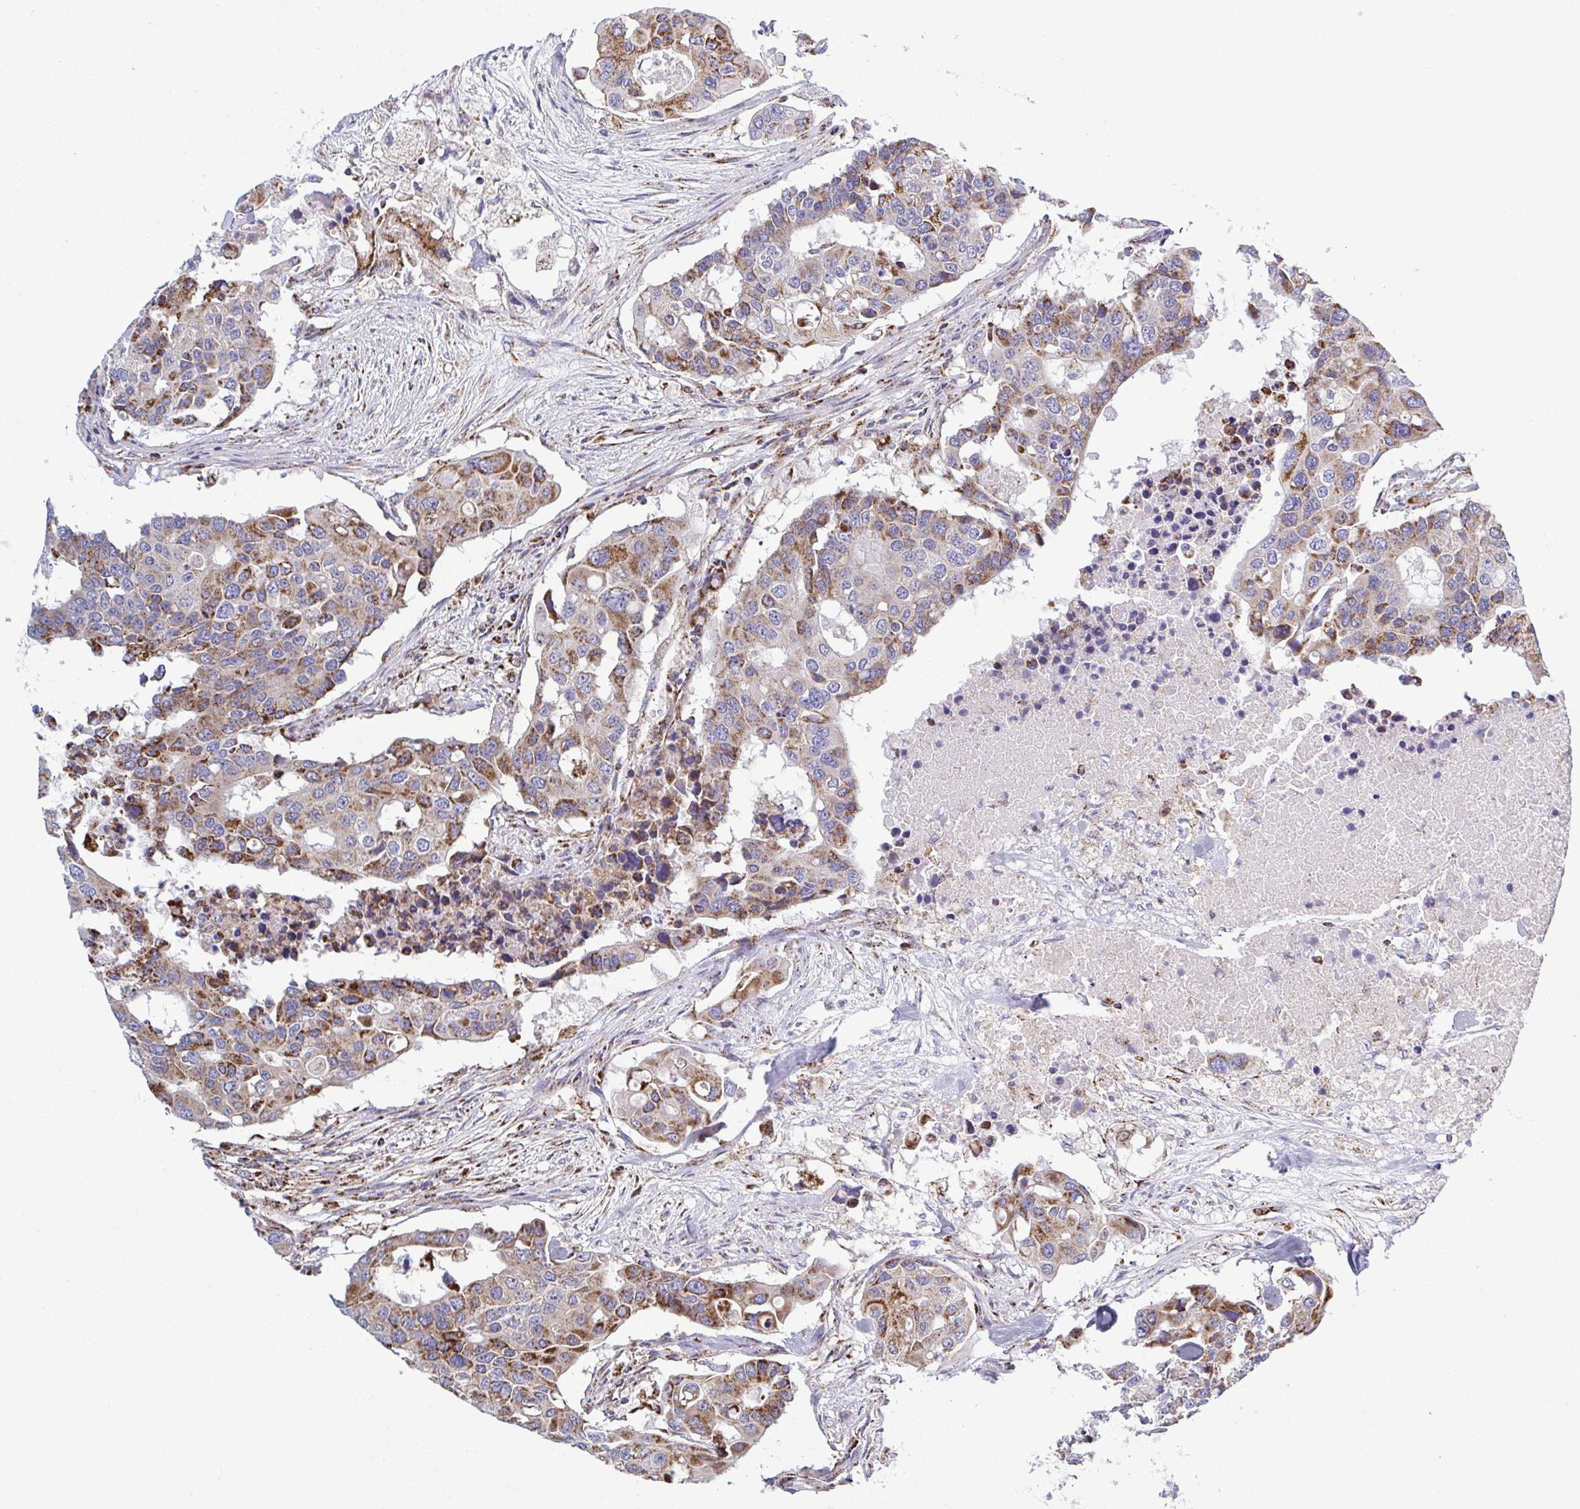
{"staining": {"intensity": "strong", "quantity": "25%-75%", "location": "cytoplasmic/membranous"}, "tissue": "colorectal cancer", "cell_type": "Tumor cells", "image_type": "cancer", "snomed": [{"axis": "morphology", "description": "Adenocarcinoma, NOS"}, {"axis": "topography", "description": "Colon"}], "caption": "Protein staining of adenocarcinoma (colorectal) tissue exhibits strong cytoplasmic/membranous positivity in approximately 25%-75% of tumor cells.", "gene": "CSDE1", "patient": {"sex": "male", "age": 77}}